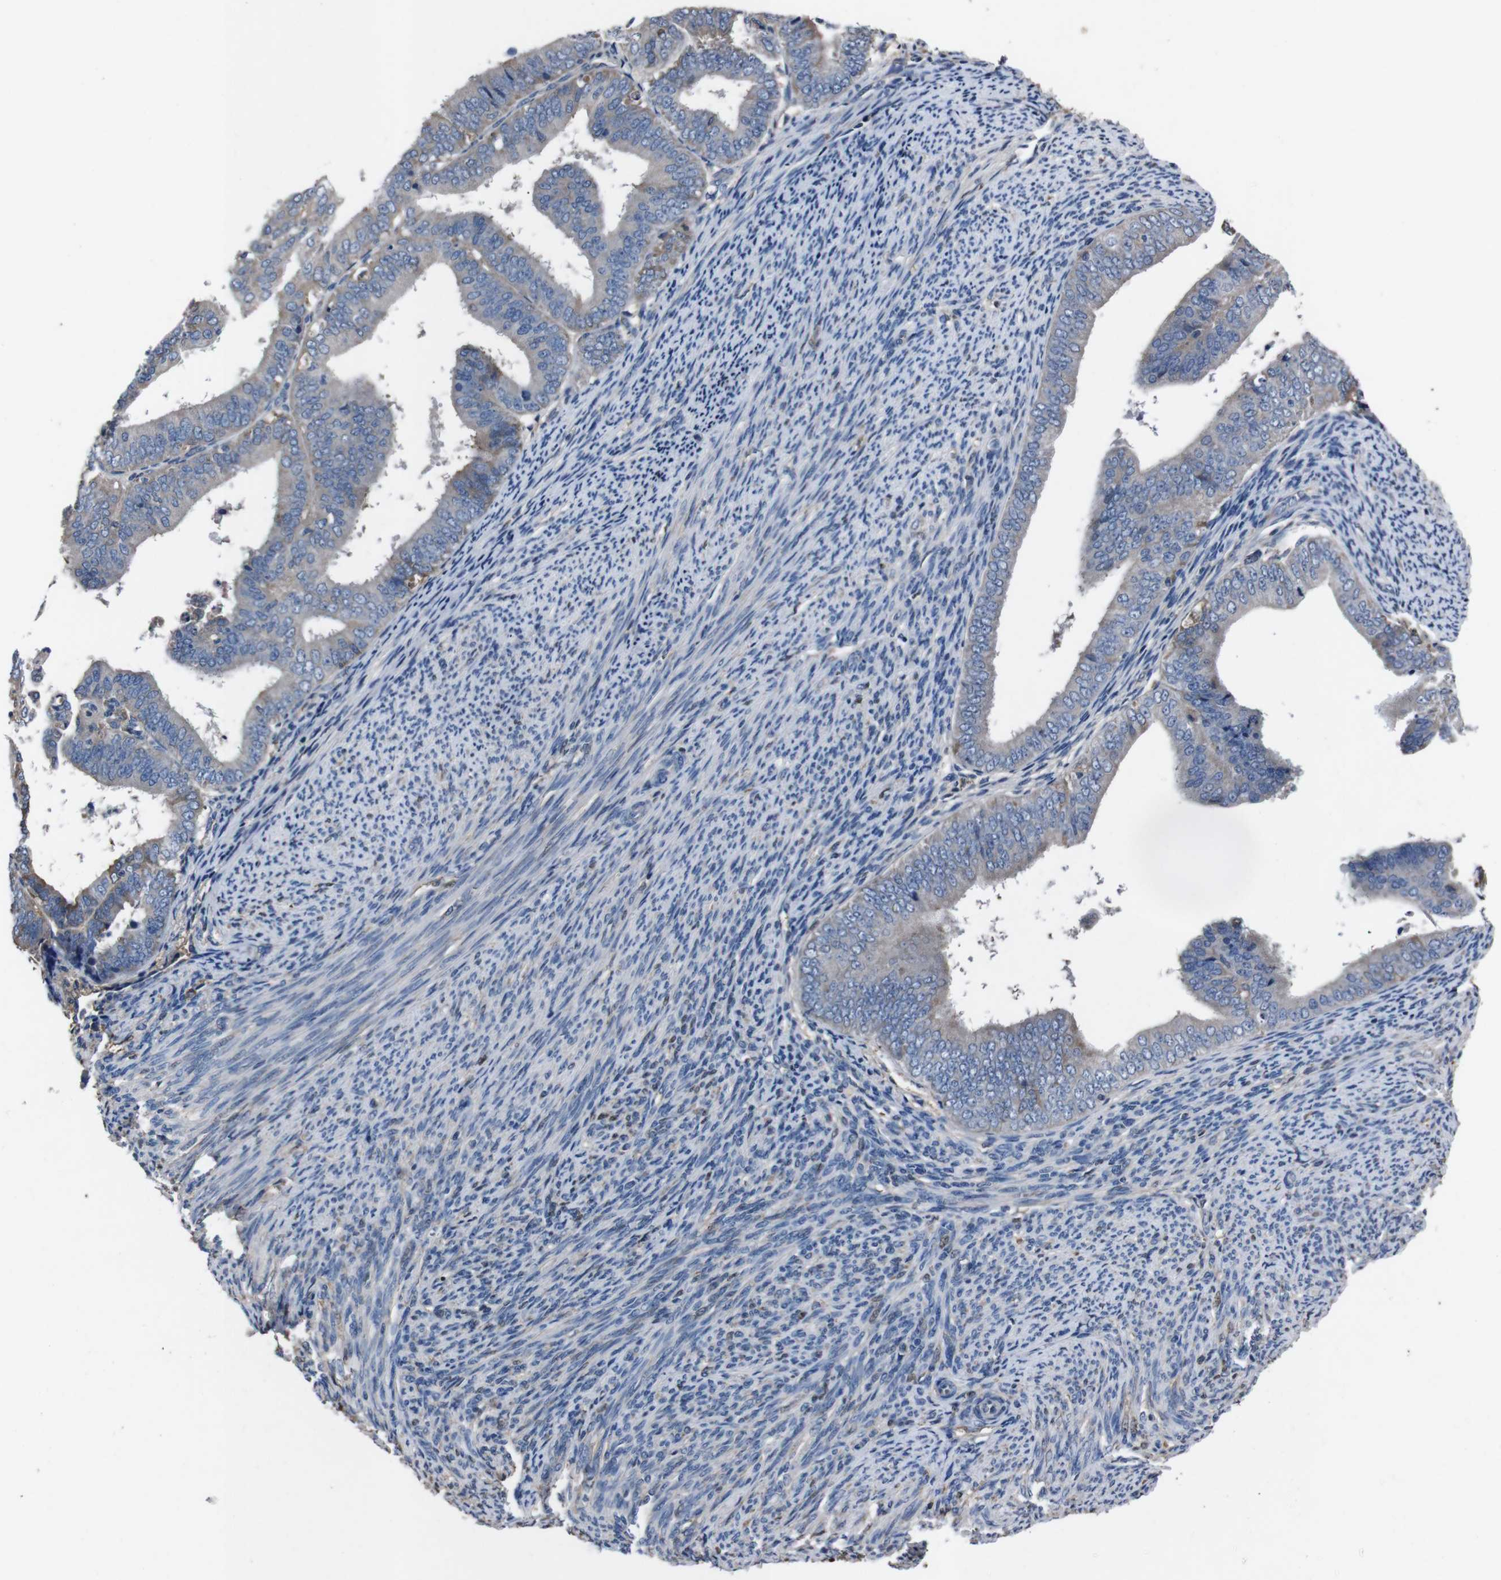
{"staining": {"intensity": "negative", "quantity": "none", "location": "none"}, "tissue": "endometrial cancer", "cell_type": "Tumor cells", "image_type": "cancer", "snomed": [{"axis": "morphology", "description": "Adenocarcinoma, NOS"}, {"axis": "topography", "description": "Endometrium"}], "caption": "A high-resolution photomicrograph shows IHC staining of endometrial adenocarcinoma, which displays no significant expression in tumor cells.", "gene": "LEP", "patient": {"sex": "female", "age": 63}}